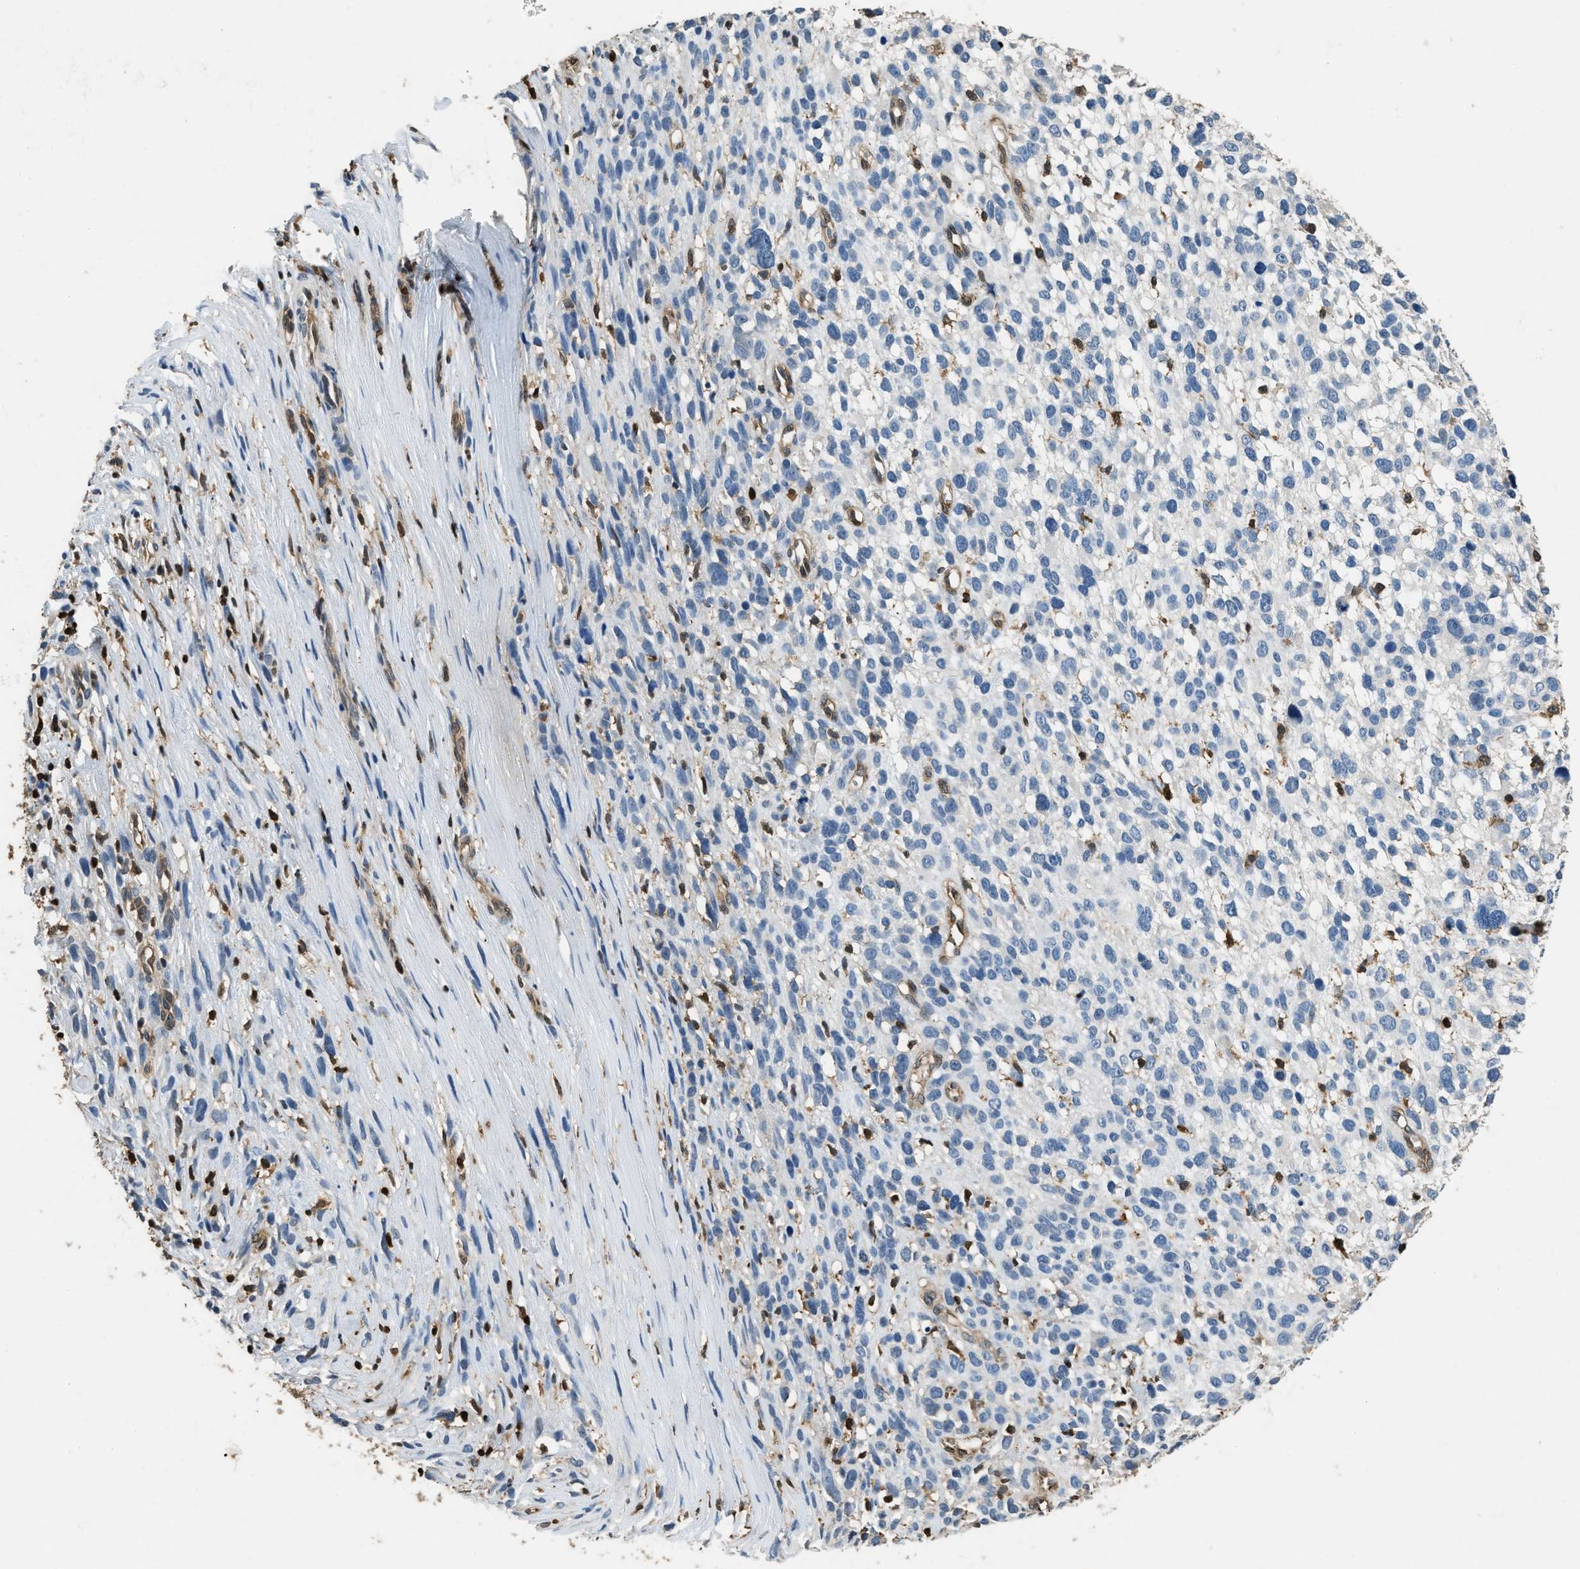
{"staining": {"intensity": "negative", "quantity": "none", "location": "none"}, "tissue": "melanoma", "cell_type": "Tumor cells", "image_type": "cancer", "snomed": [{"axis": "morphology", "description": "Malignant melanoma, NOS"}, {"axis": "topography", "description": "Skin"}], "caption": "Photomicrograph shows no significant protein staining in tumor cells of malignant melanoma.", "gene": "ARHGDIB", "patient": {"sex": "female", "age": 55}}